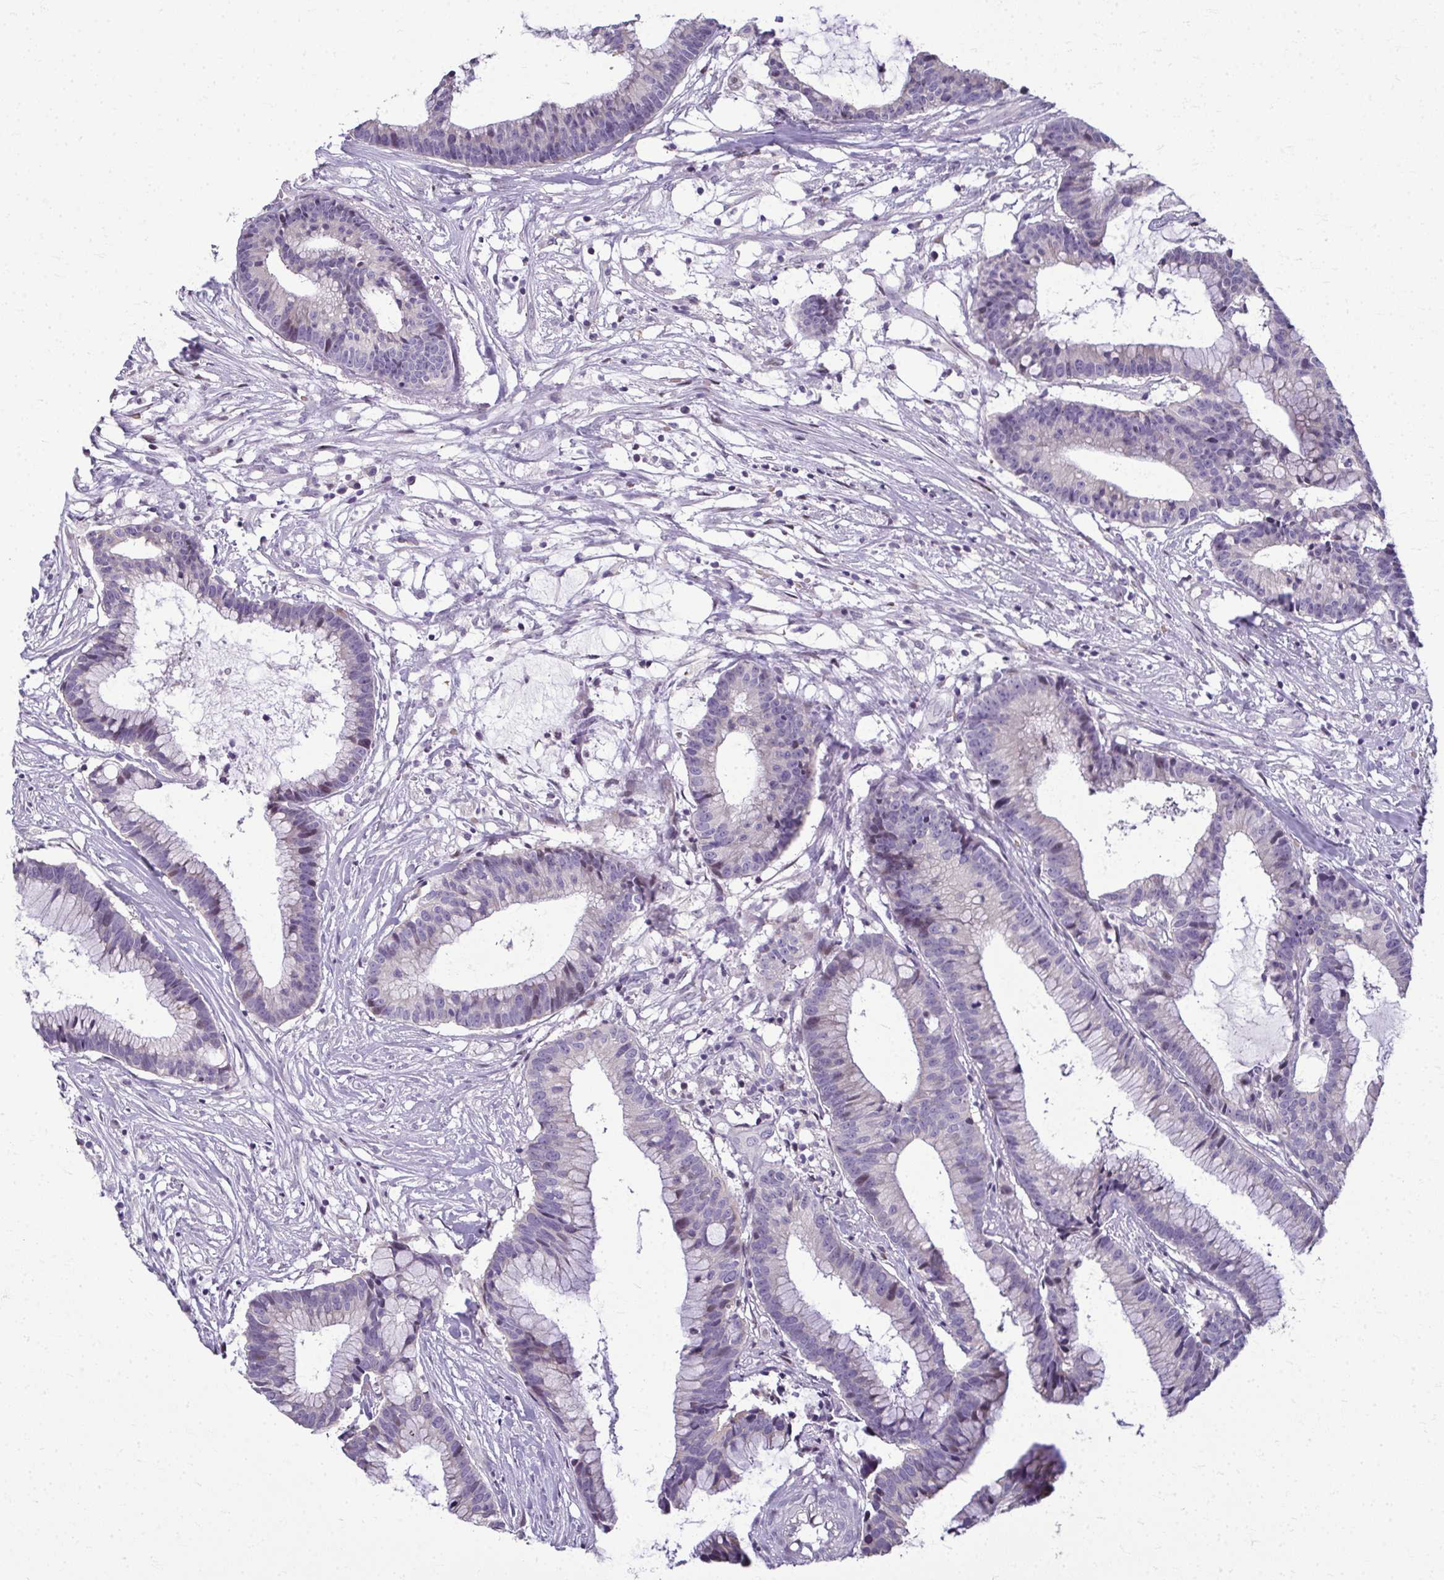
{"staining": {"intensity": "negative", "quantity": "none", "location": "none"}, "tissue": "colorectal cancer", "cell_type": "Tumor cells", "image_type": "cancer", "snomed": [{"axis": "morphology", "description": "Adenocarcinoma, NOS"}, {"axis": "topography", "description": "Colon"}], "caption": "The photomicrograph exhibits no staining of tumor cells in colorectal cancer.", "gene": "ODF1", "patient": {"sex": "female", "age": 78}}